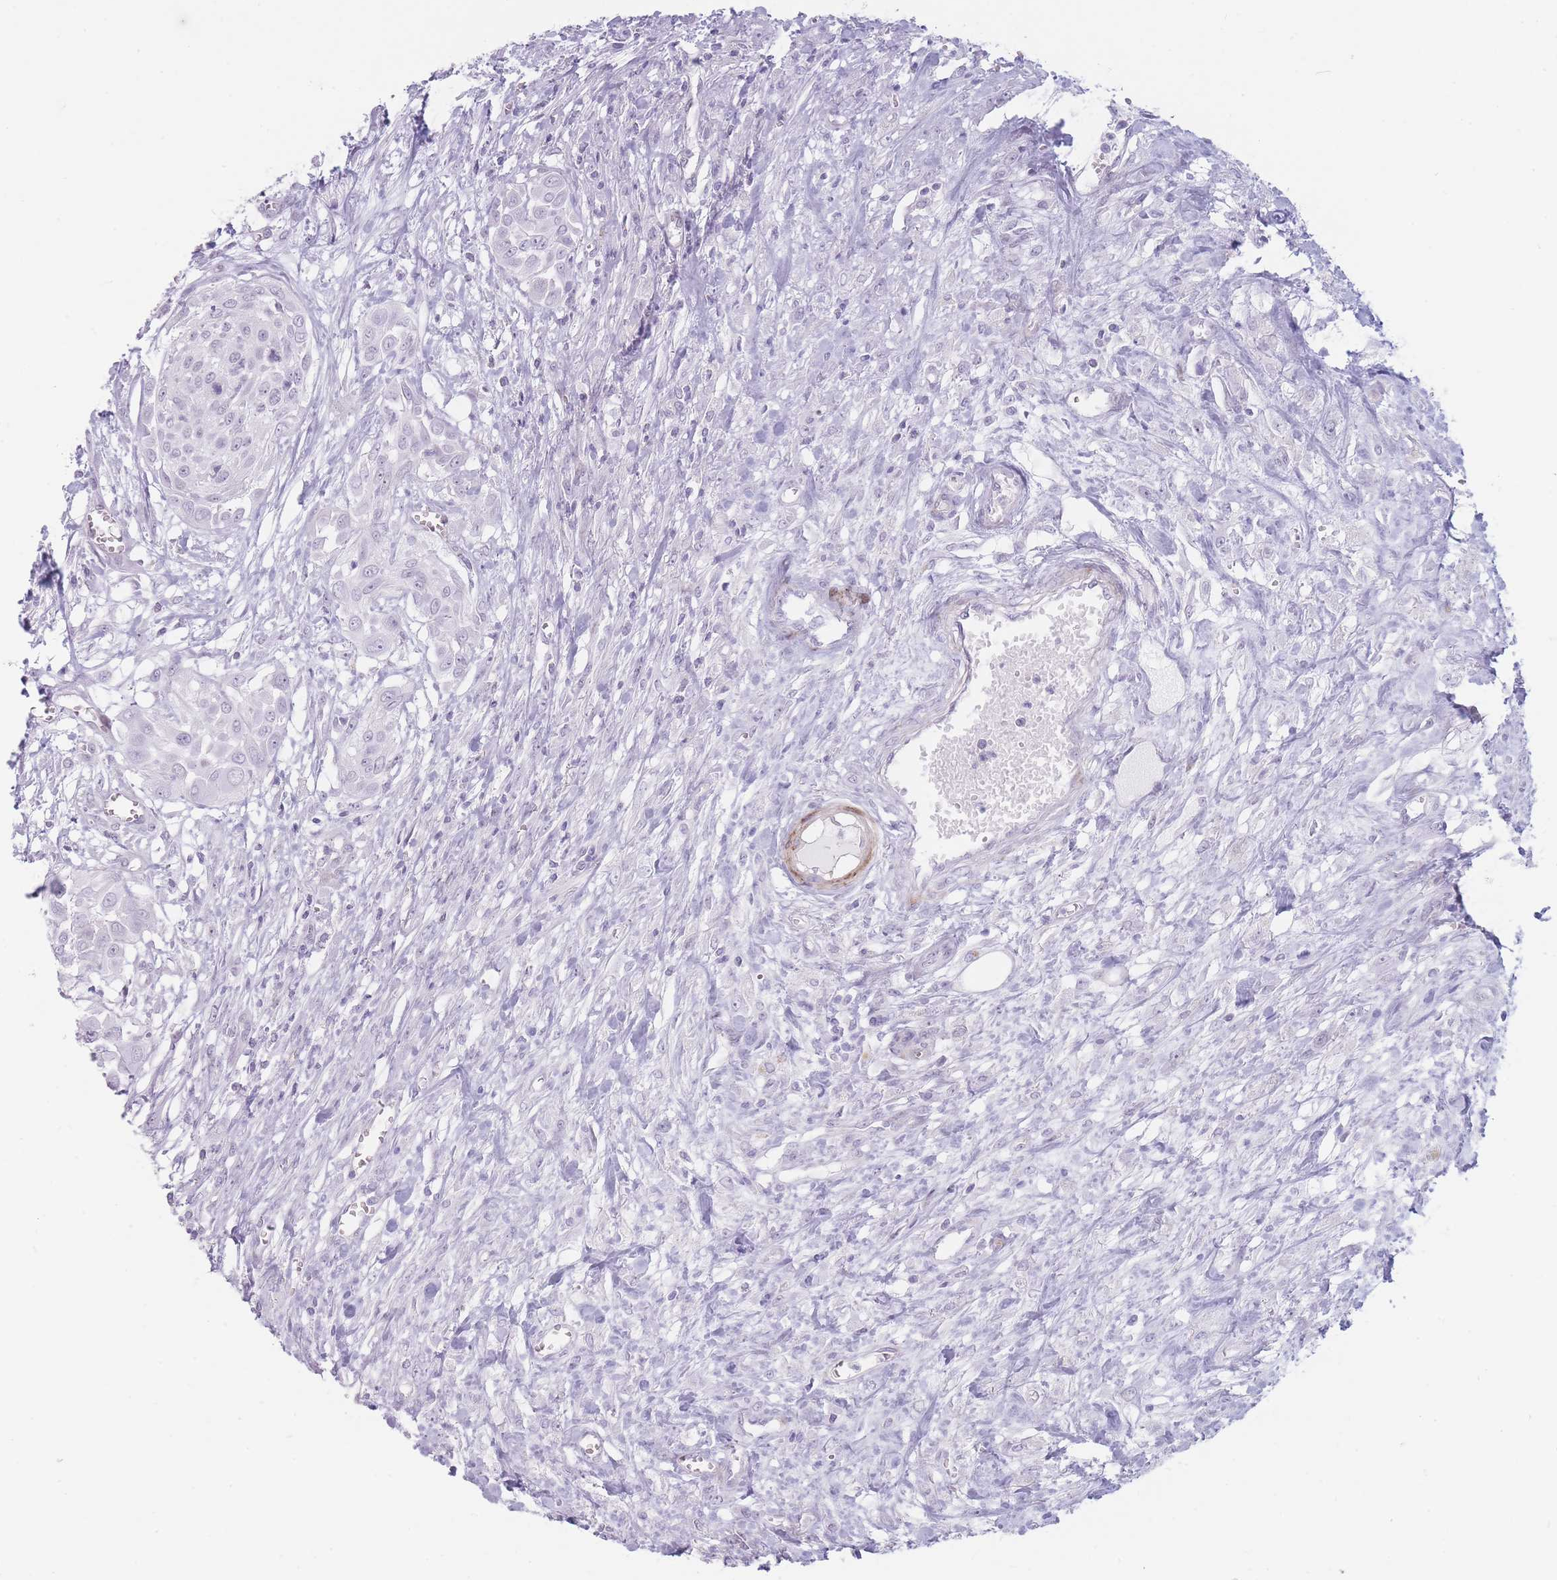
{"staining": {"intensity": "negative", "quantity": "none", "location": "none"}, "tissue": "urothelial cancer", "cell_type": "Tumor cells", "image_type": "cancer", "snomed": [{"axis": "morphology", "description": "Urothelial carcinoma, High grade"}, {"axis": "topography", "description": "Urinary bladder"}], "caption": "Tumor cells show no significant protein expression in urothelial carcinoma (high-grade).", "gene": "IFNA6", "patient": {"sex": "male", "age": 57}}